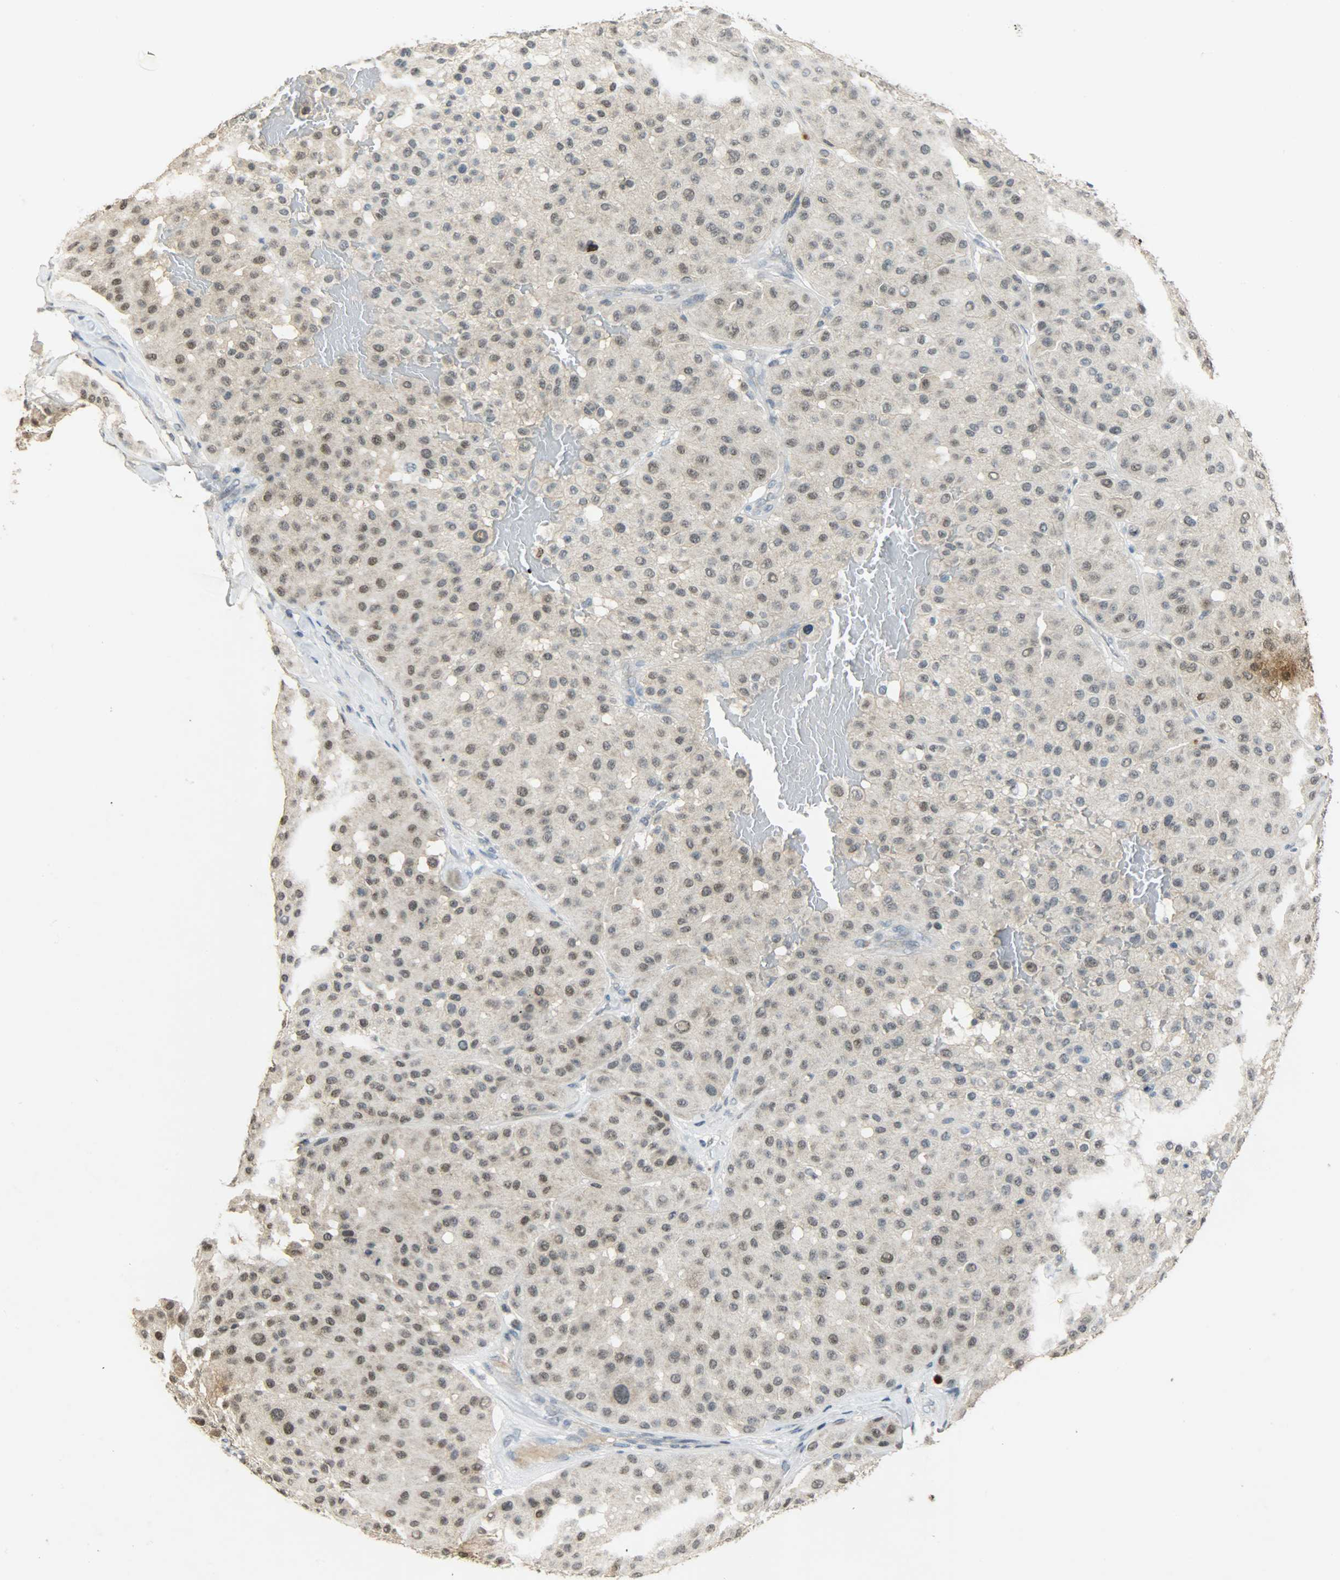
{"staining": {"intensity": "weak", "quantity": "25%-75%", "location": "nuclear"}, "tissue": "melanoma", "cell_type": "Tumor cells", "image_type": "cancer", "snomed": [{"axis": "morphology", "description": "Normal tissue, NOS"}, {"axis": "morphology", "description": "Malignant melanoma, Metastatic site"}, {"axis": "topography", "description": "Skin"}], "caption": "Malignant melanoma (metastatic site) was stained to show a protein in brown. There is low levels of weak nuclear expression in about 25%-75% of tumor cells.", "gene": "DNAJB6", "patient": {"sex": "male", "age": 41}}